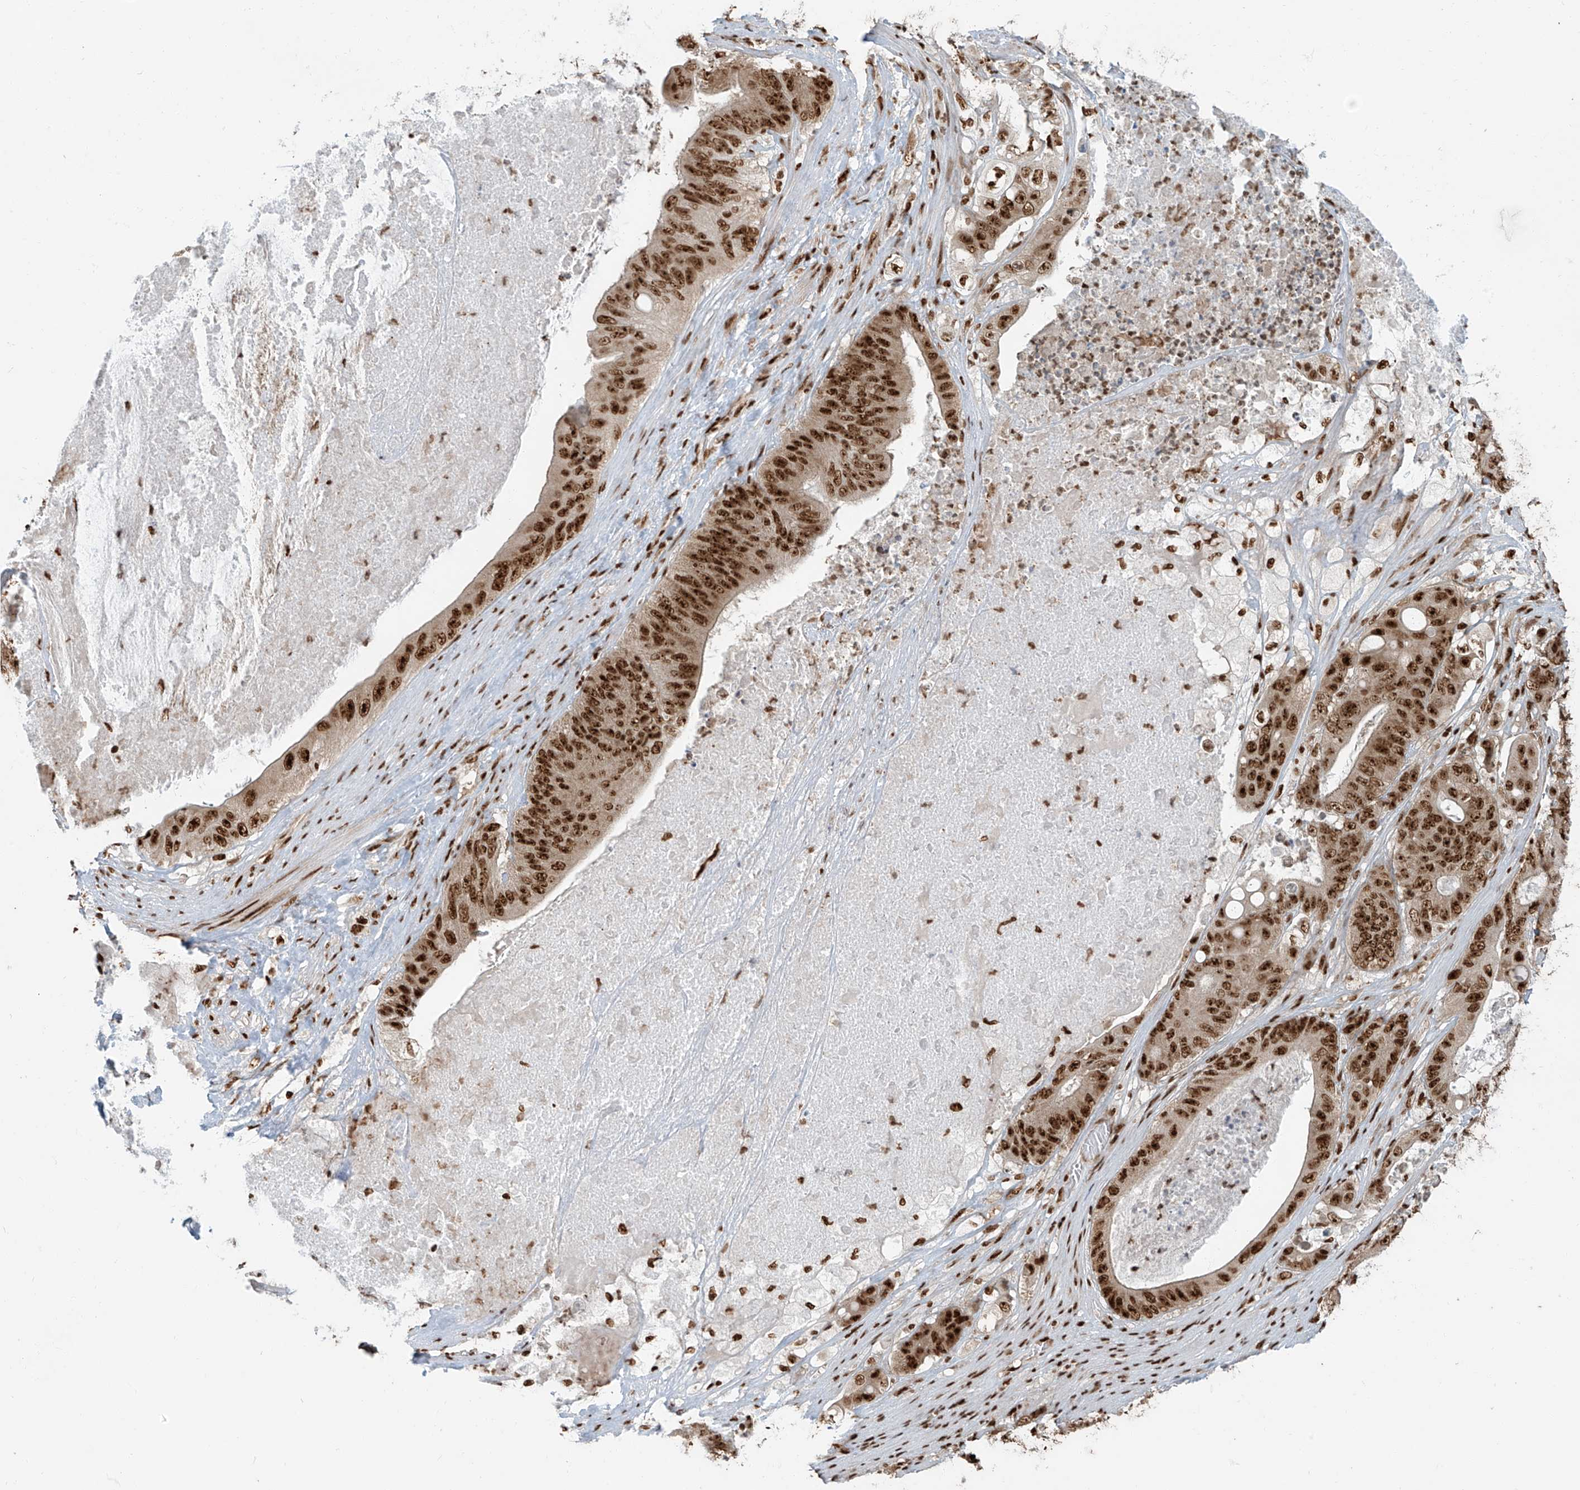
{"staining": {"intensity": "strong", "quantity": ">75%", "location": "nuclear"}, "tissue": "stomach cancer", "cell_type": "Tumor cells", "image_type": "cancer", "snomed": [{"axis": "morphology", "description": "Adenocarcinoma, NOS"}, {"axis": "topography", "description": "Stomach"}], "caption": "Tumor cells show high levels of strong nuclear staining in approximately >75% of cells in human adenocarcinoma (stomach).", "gene": "FAM193B", "patient": {"sex": "female", "age": 73}}